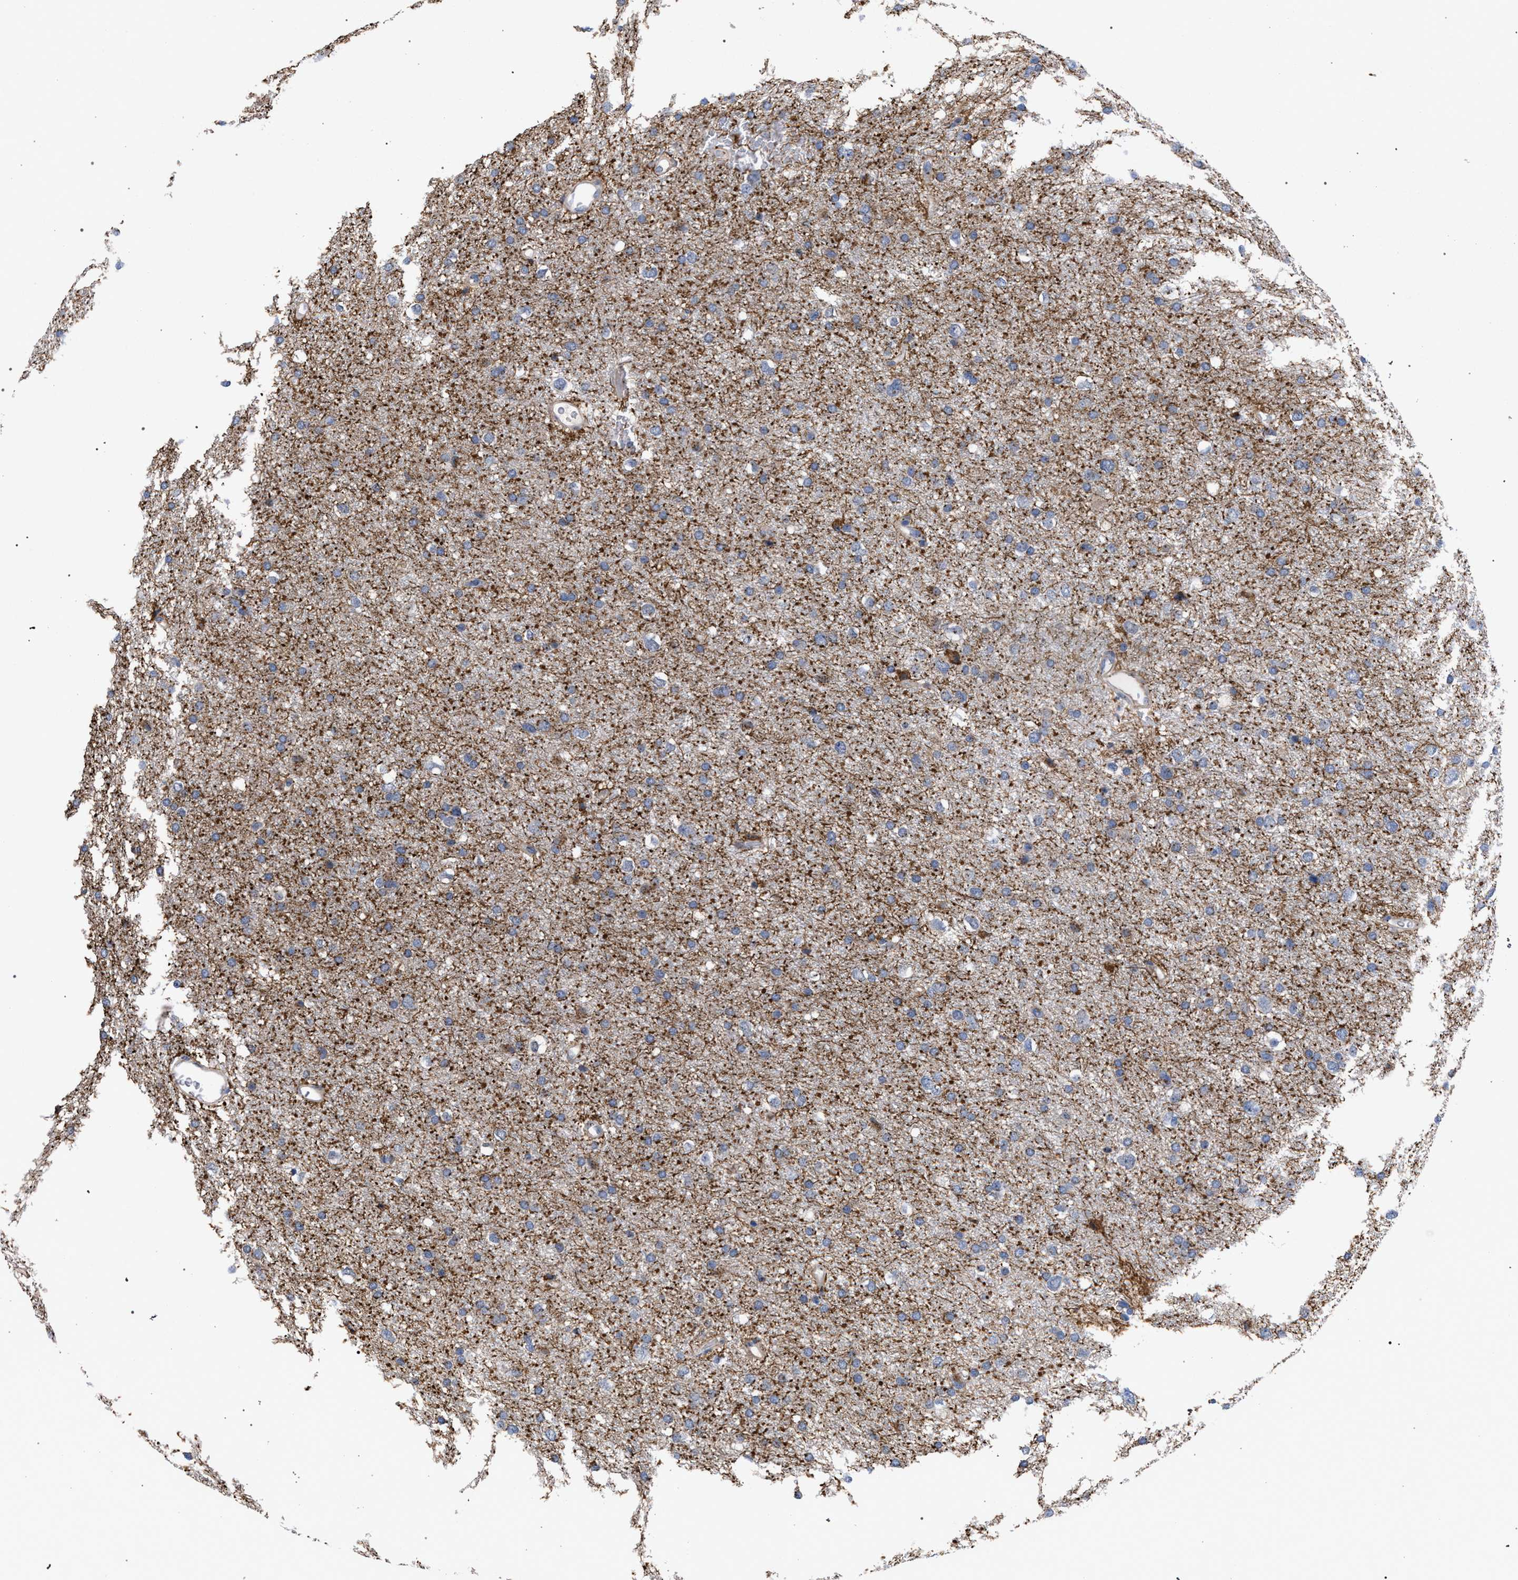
{"staining": {"intensity": "weak", "quantity": "25%-75%", "location": "cytoplasmic/membranous"}, "tissue": "glioma", "cell_type": "Tumor cells", "image_type": "cancer", "snomed": [{"axis": "morphology", "description": "Glioma, malignant, Low grade"}, {"axis": "topography", "description": "Brain"}], "caption": "Protein expression analysis of human low-grade glioma (malignant) reveals weak cytoplasmic/membranous positivity in approximately 25%-75% of tumor cells.", "gene": "GOLGA2", "patient": {"sex": "female", "age": 37}}